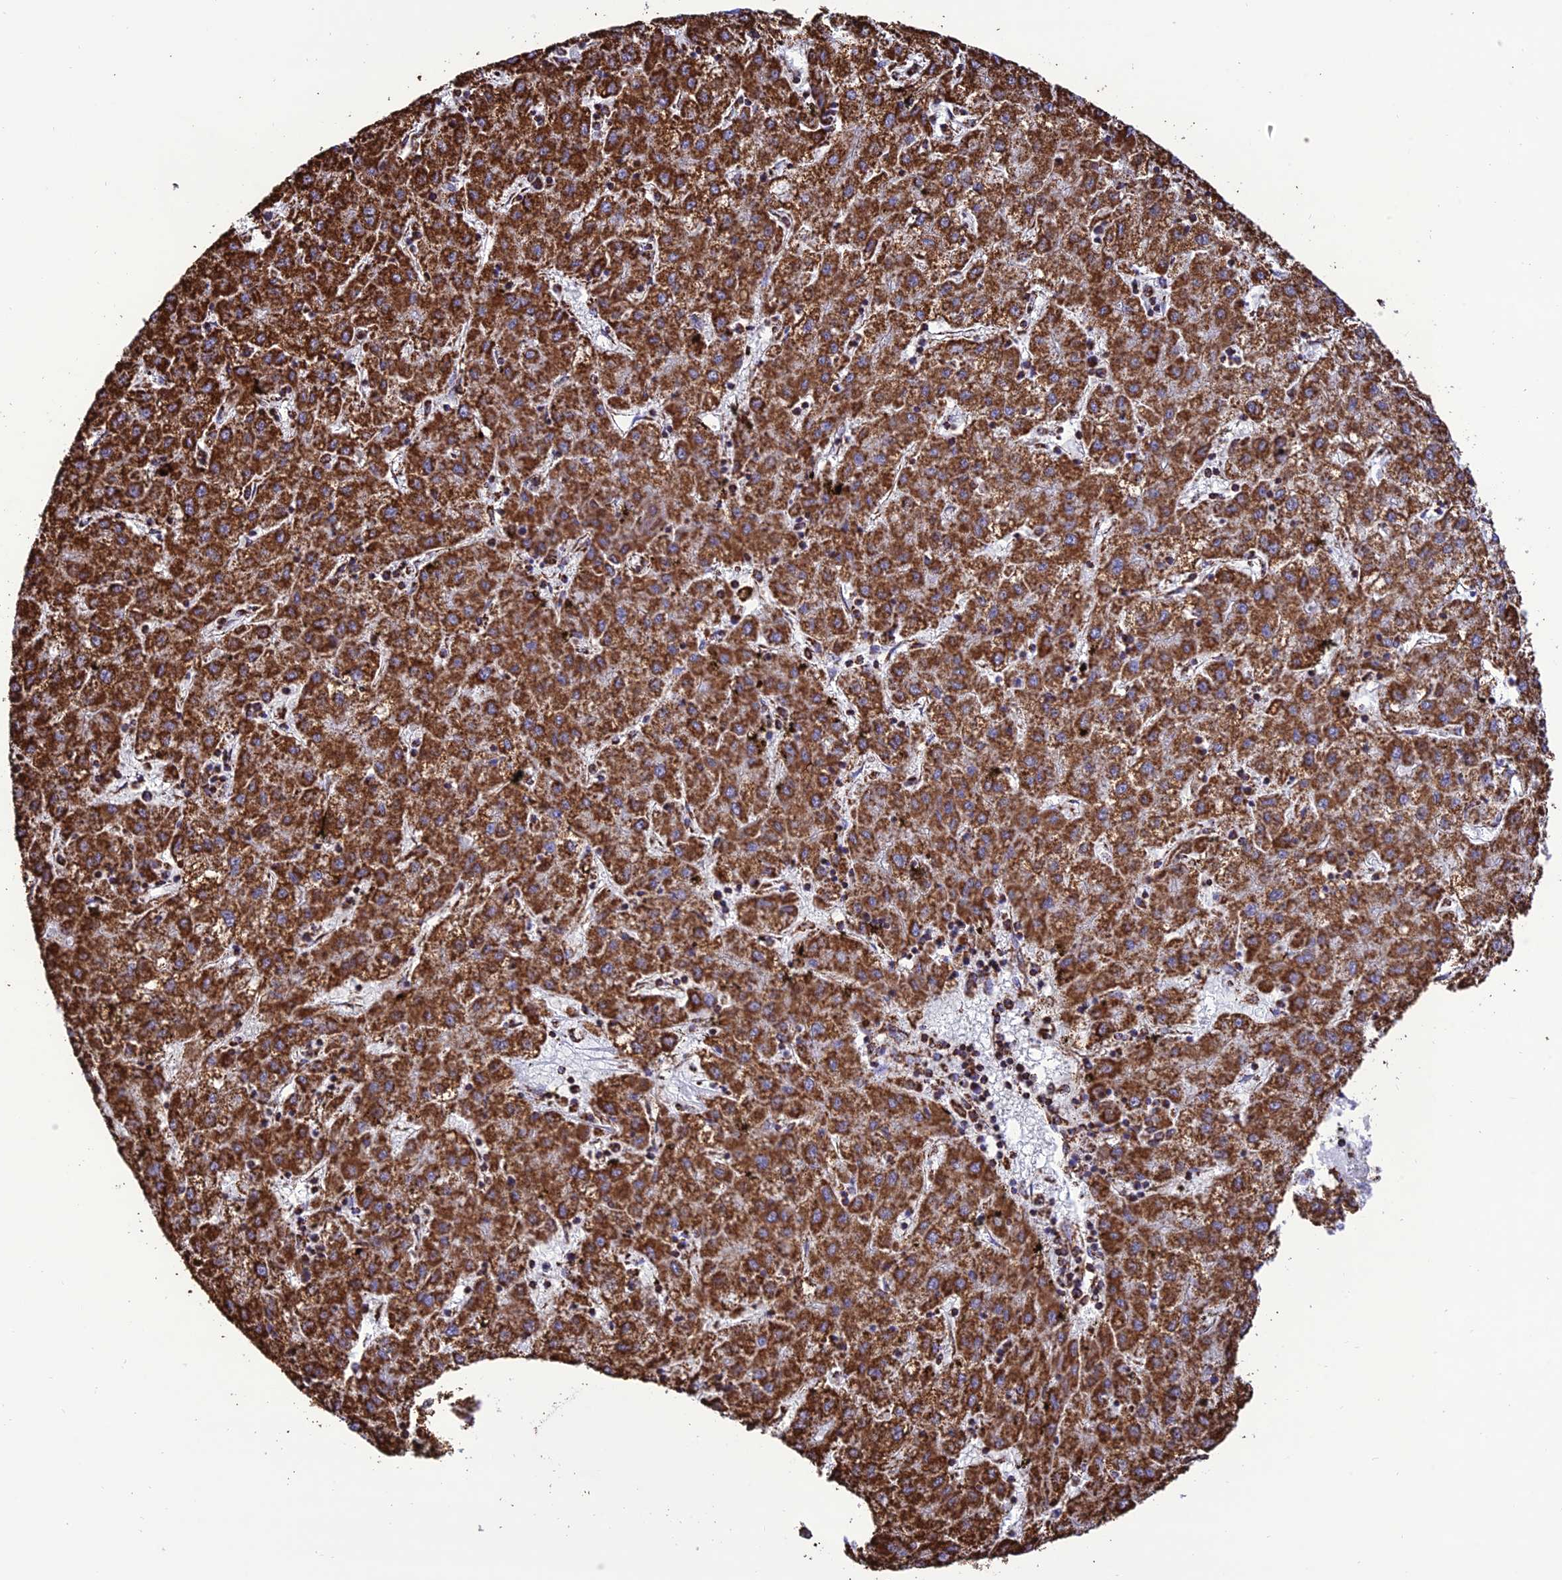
{"staining": {"intensity": "strong", "quantity": ">75%", "location": "cytoplasmic/membranous"}, "tissue": "liver cancer", "cell_type": "Tumor cells", "image_type": "cancer", "snomed": [{"axis": "morphology", "description": "Carcinoma, Hepatocellular, NOS"}, {"axis": "topography", "description": "Liver"}], "caption": "Protein expression analysis of liver hepatocellular carcinoma displays strong cytoplasmic/membranous positivity in approximately >75% of tumor cells. (DAB (3,3'-diaminobenzidine) IHC, brown staining for protein, blue staining for nuclei).", "gene": "NDUFAF1", "patient": {"sex": "male", "age": 72}}